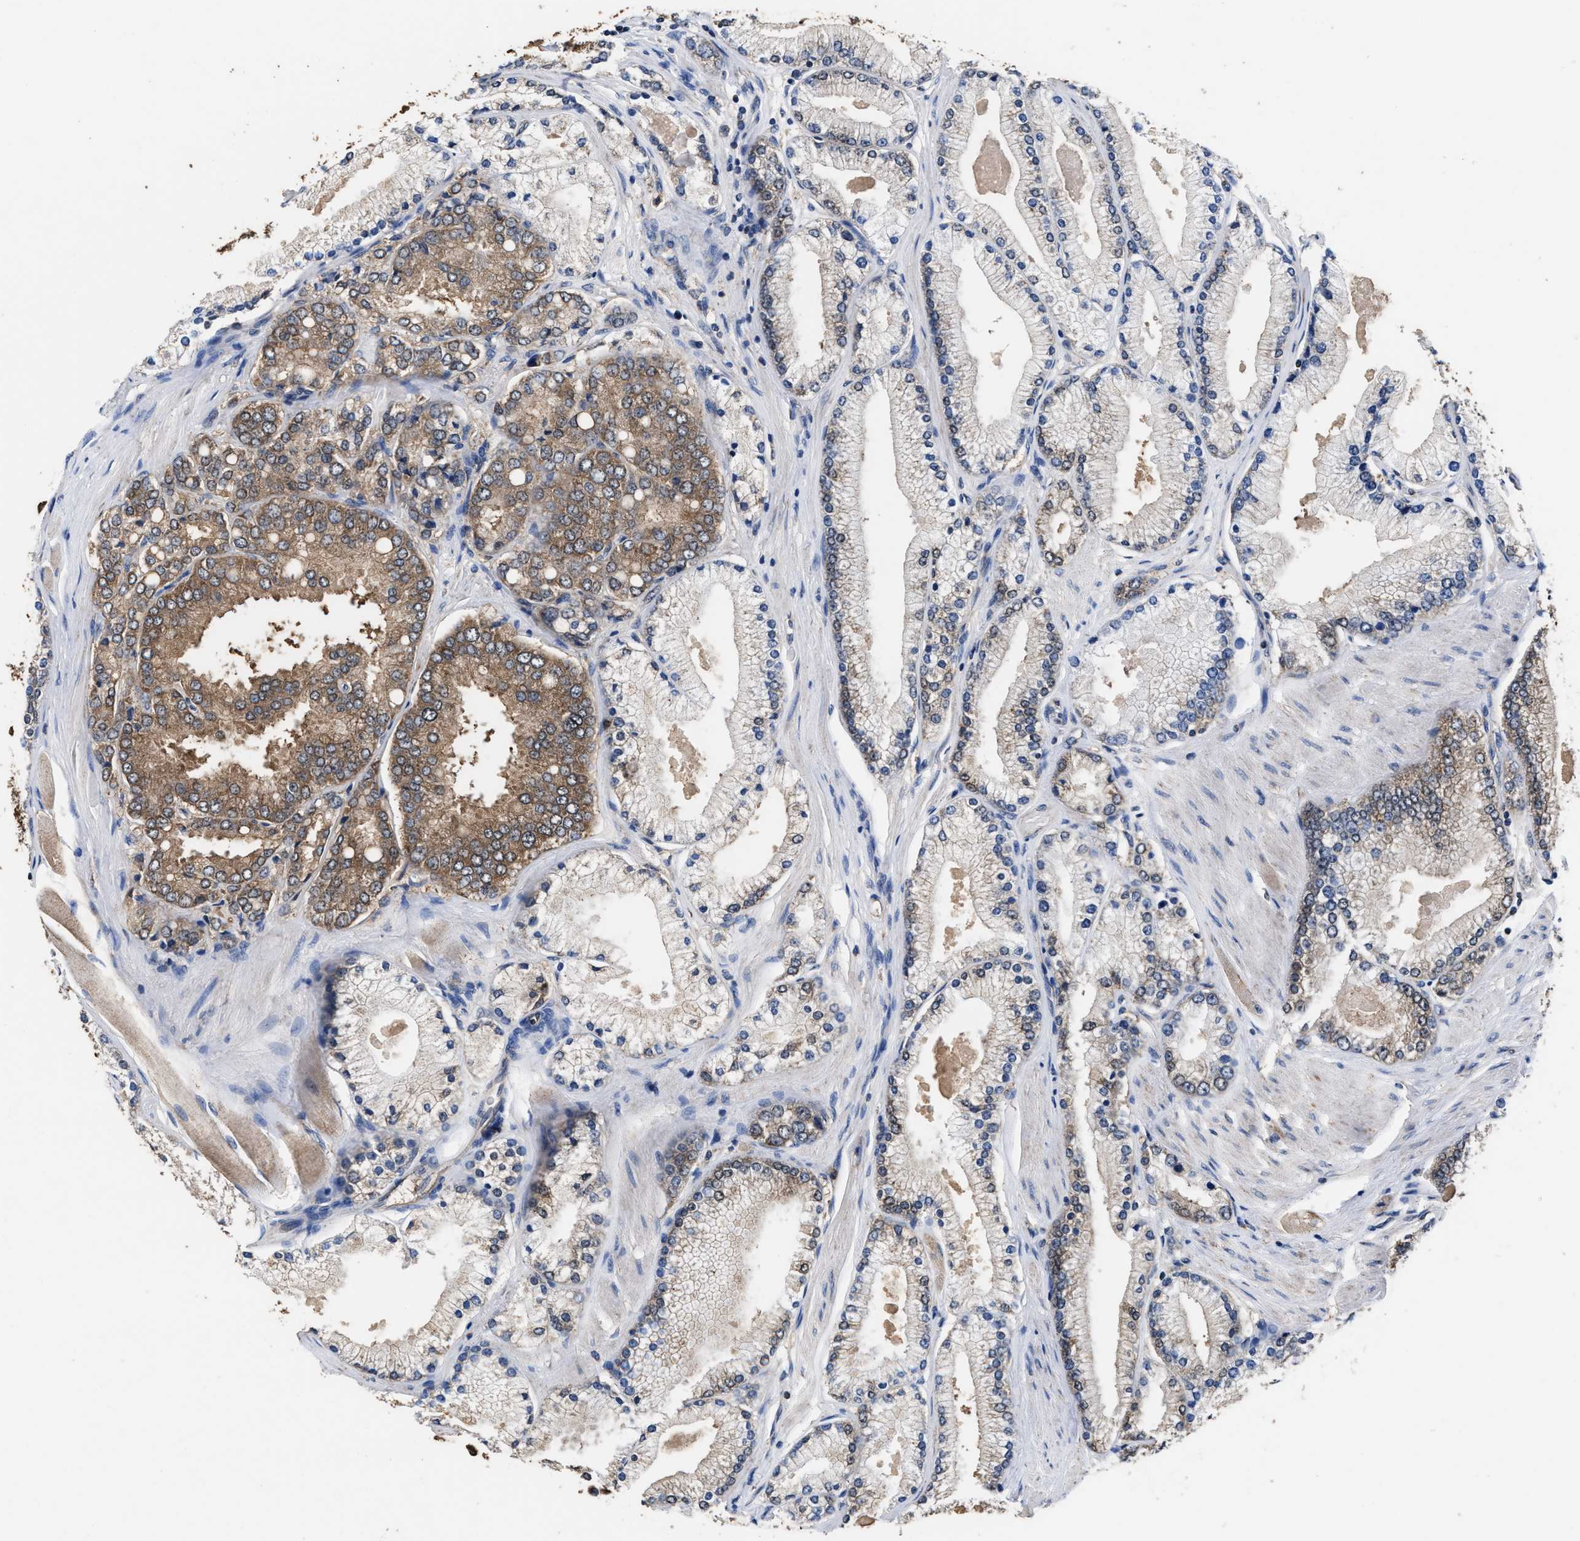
{"staining": {"intensity": "moderate", "quantity": "25%-75%", "location": "cytoplasmic/membranous"}, "tissue": "prostate cancer", "cell_type": "Tumor cells", "image_type": "cancer", "snomed": [{"axis": "morphology", "description": "Adenocarcinoma, High grade"}, {"axis": "topography", "description": "Prostate"}], "caption": "Brown immunohistochemical staining in human prostate cancer (high-grade adenocarcinoma) displays moderate cytoplasmic/membranous staining in approximately 25%-75% of tumor cells.", "gene": "ACLY", "patient": {"sex": "male", "age": 50}}